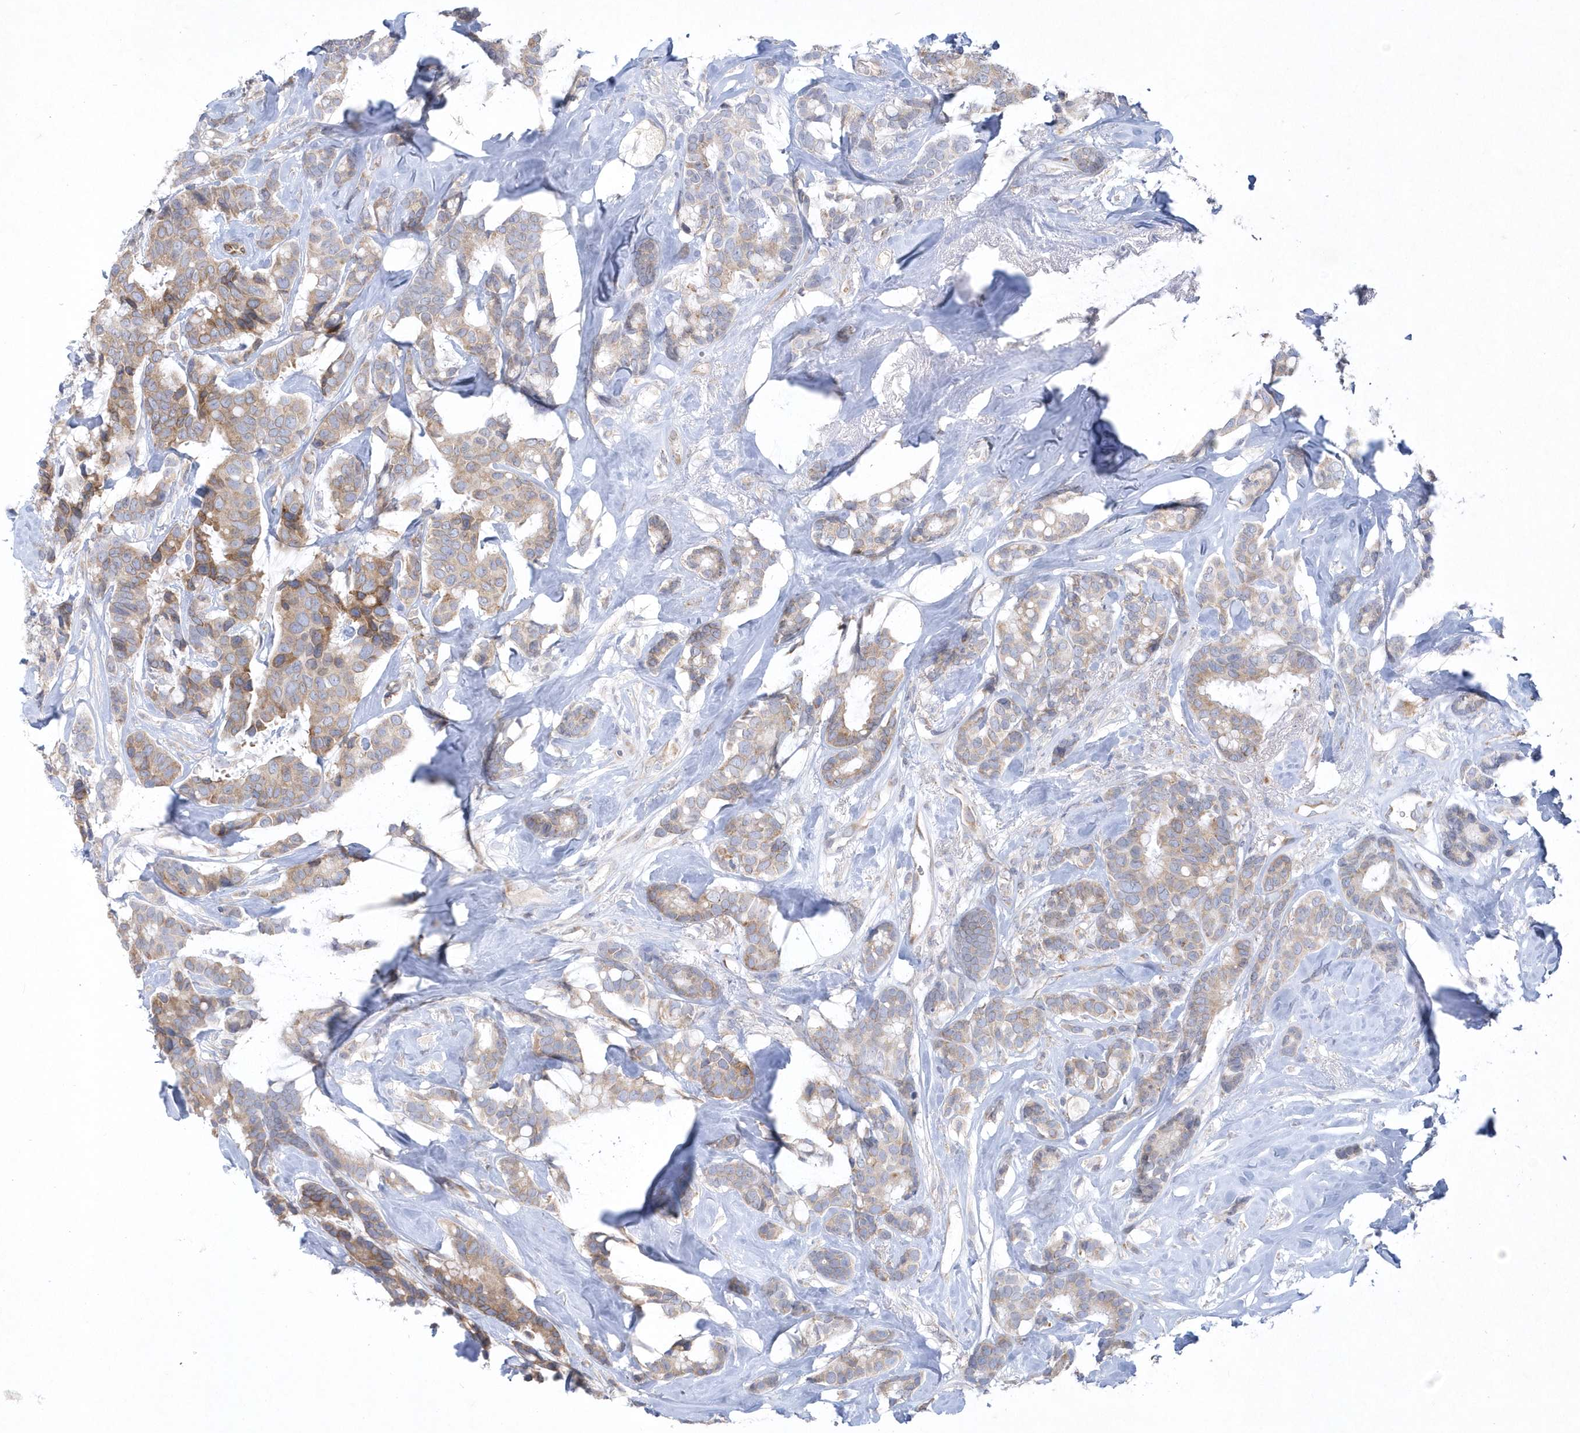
{"staining": {"intensity": "moderate", "quantity": "<25%", "location": "cytoplasmic/membranous"}, "tissue": "breast cancer", "cell_type": "Tumor cells", "image_type": "cancer", "snomed": [{"axis": "morphology", "description": "Duct carcinoma"}, {"axis": "topography", "description": "Breast"}], "caption": "Approximately <25% of tumor cells in invasive ductal carcinoma (breast) reveal moderate cytoplasmic/membranous protein positivity as visualized by brown immunohistochemical staining.", "gene": "DGAT1", "patient": {"sex": "female", "age": 40}}